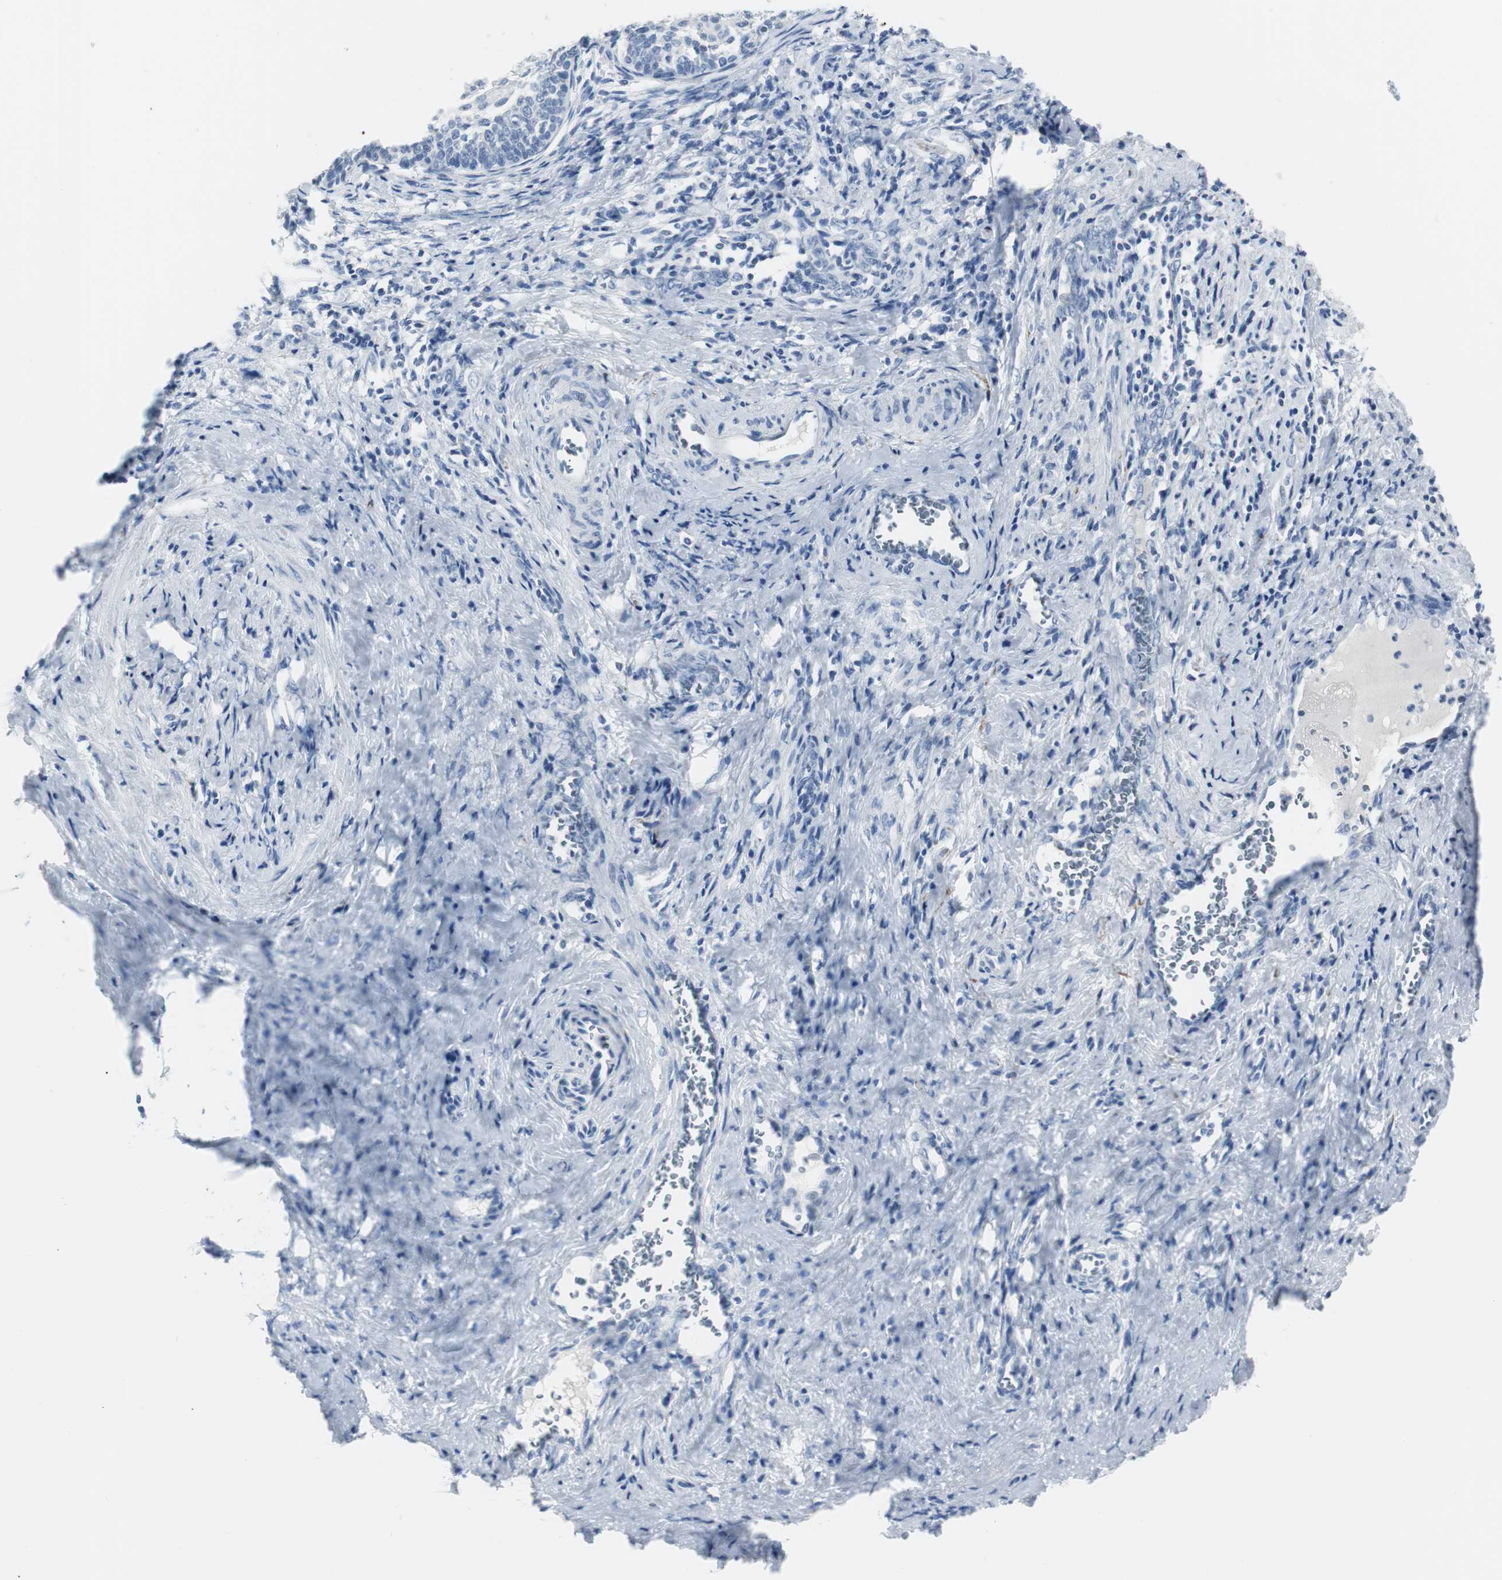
{"staining": {"intensity": "negative", "quantity": "none", "location": "none"}, "tissue": "cervical cancer", "cell_type": "Tumor cells", "image_type": "cancer", "snomed": [{"axis": "morphology", "description": "Squamous cell carcinoma, NOS"}, {"axis": "topography", "description": "Cervix"}], "caption": "Immunohistochemistry of human cervical cancer demonstrates no staining in tumor cells. Brightfield microscopy of immunohistochemistry (IHC) stained with DAB (3,3'-diaminobenzidine) (brown) and hematoxylin (blue), captured at high magnification.", "gene": "GAP43", "patient": {"sex": "female", "age": 33}}